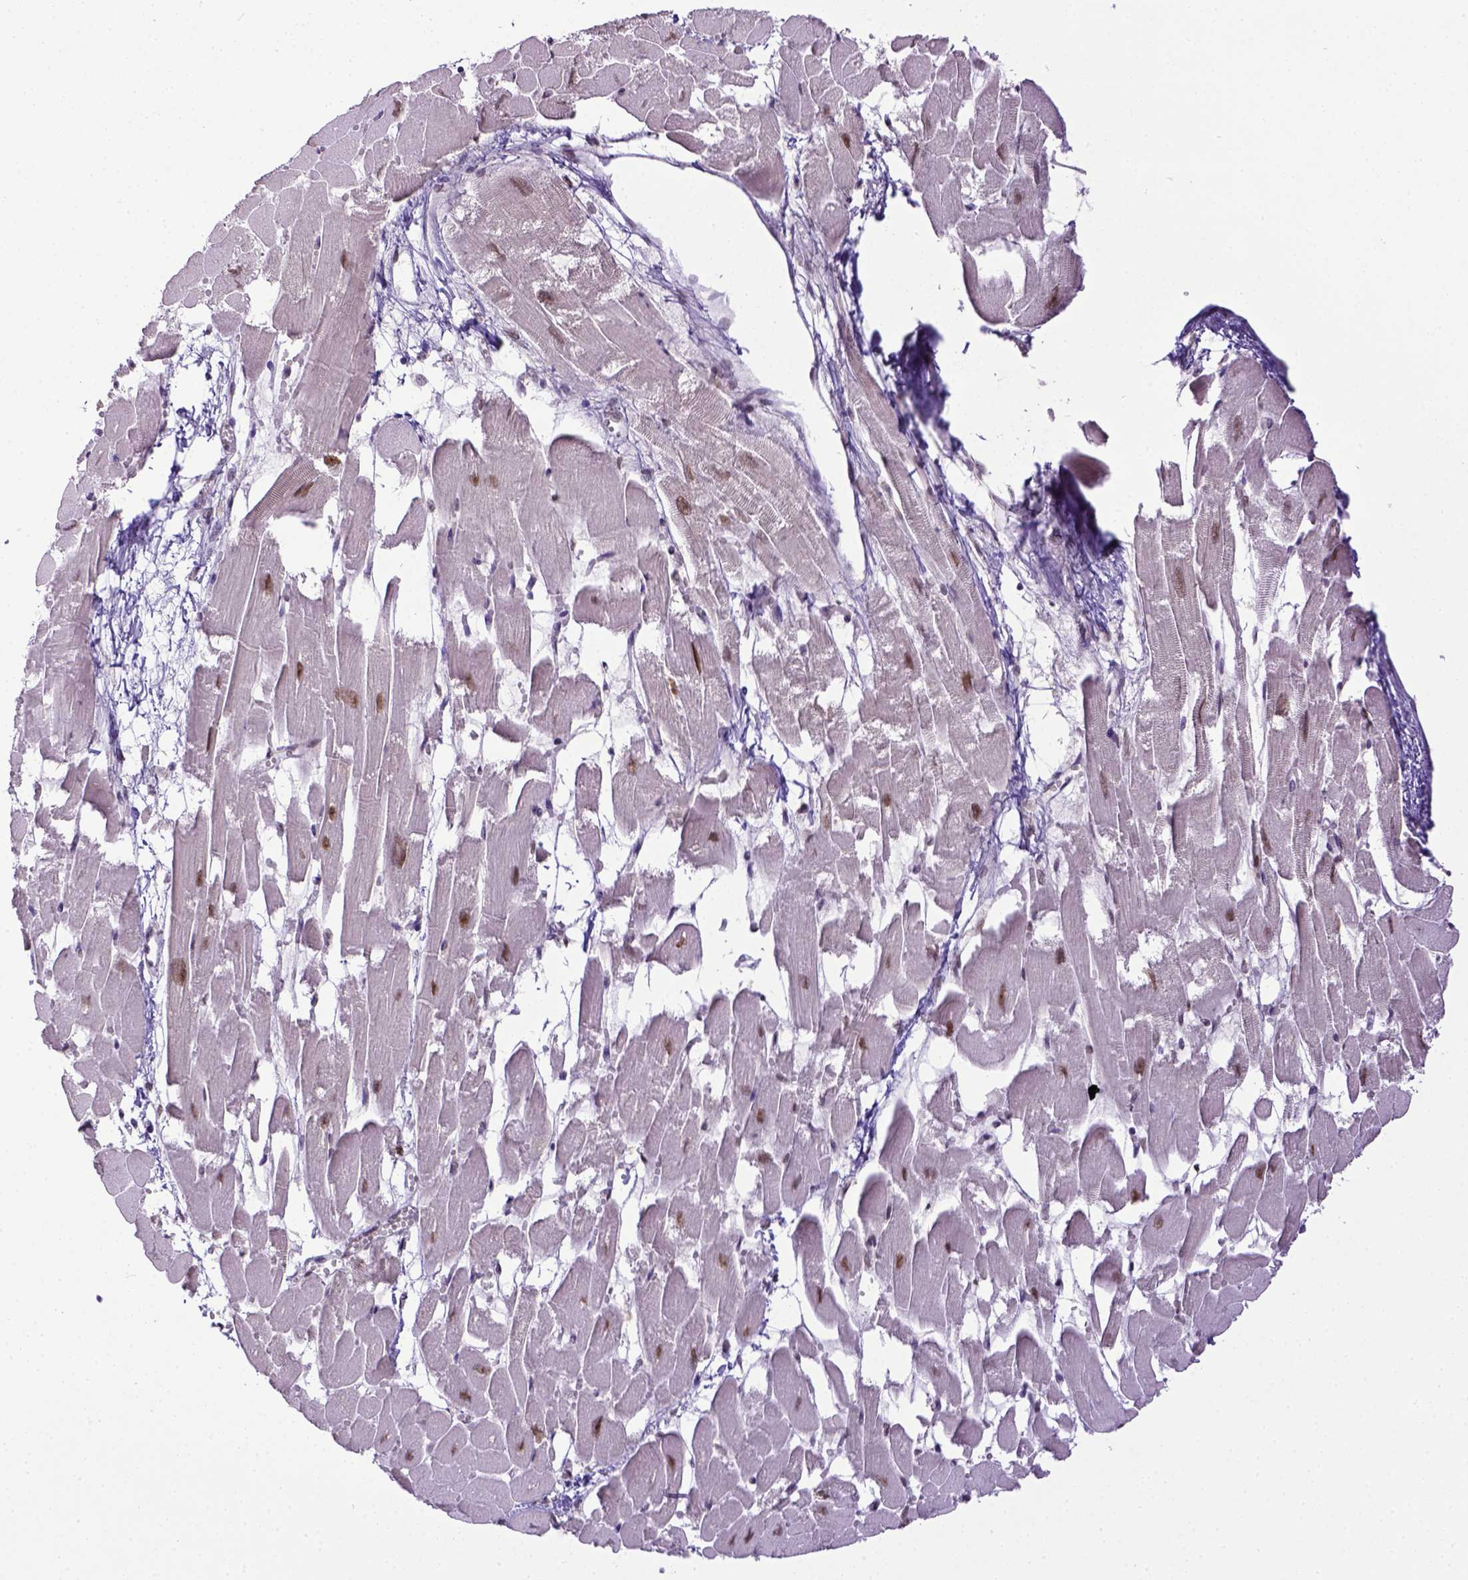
{"staining": {"intensity": "moderate", "quantity": ">75%", "location": "nuclear"}, "tissue": "heart muscle", "cell_type": "Cardiomyocytes", "image_type": "normal", "snomed": [{"axis": "morphology", "description": "Normal tissue, NOS"}, {"axis": "topography", "description": "Heart"}], "caption": "Immunohistochemical staining of benign heart muscle displays >75% levels of moderate nuclear protein expression in approximately >75% of cardiomyocytes.", "gene": "ERCC1", "patient": {"sex": "female", "age": 52}}